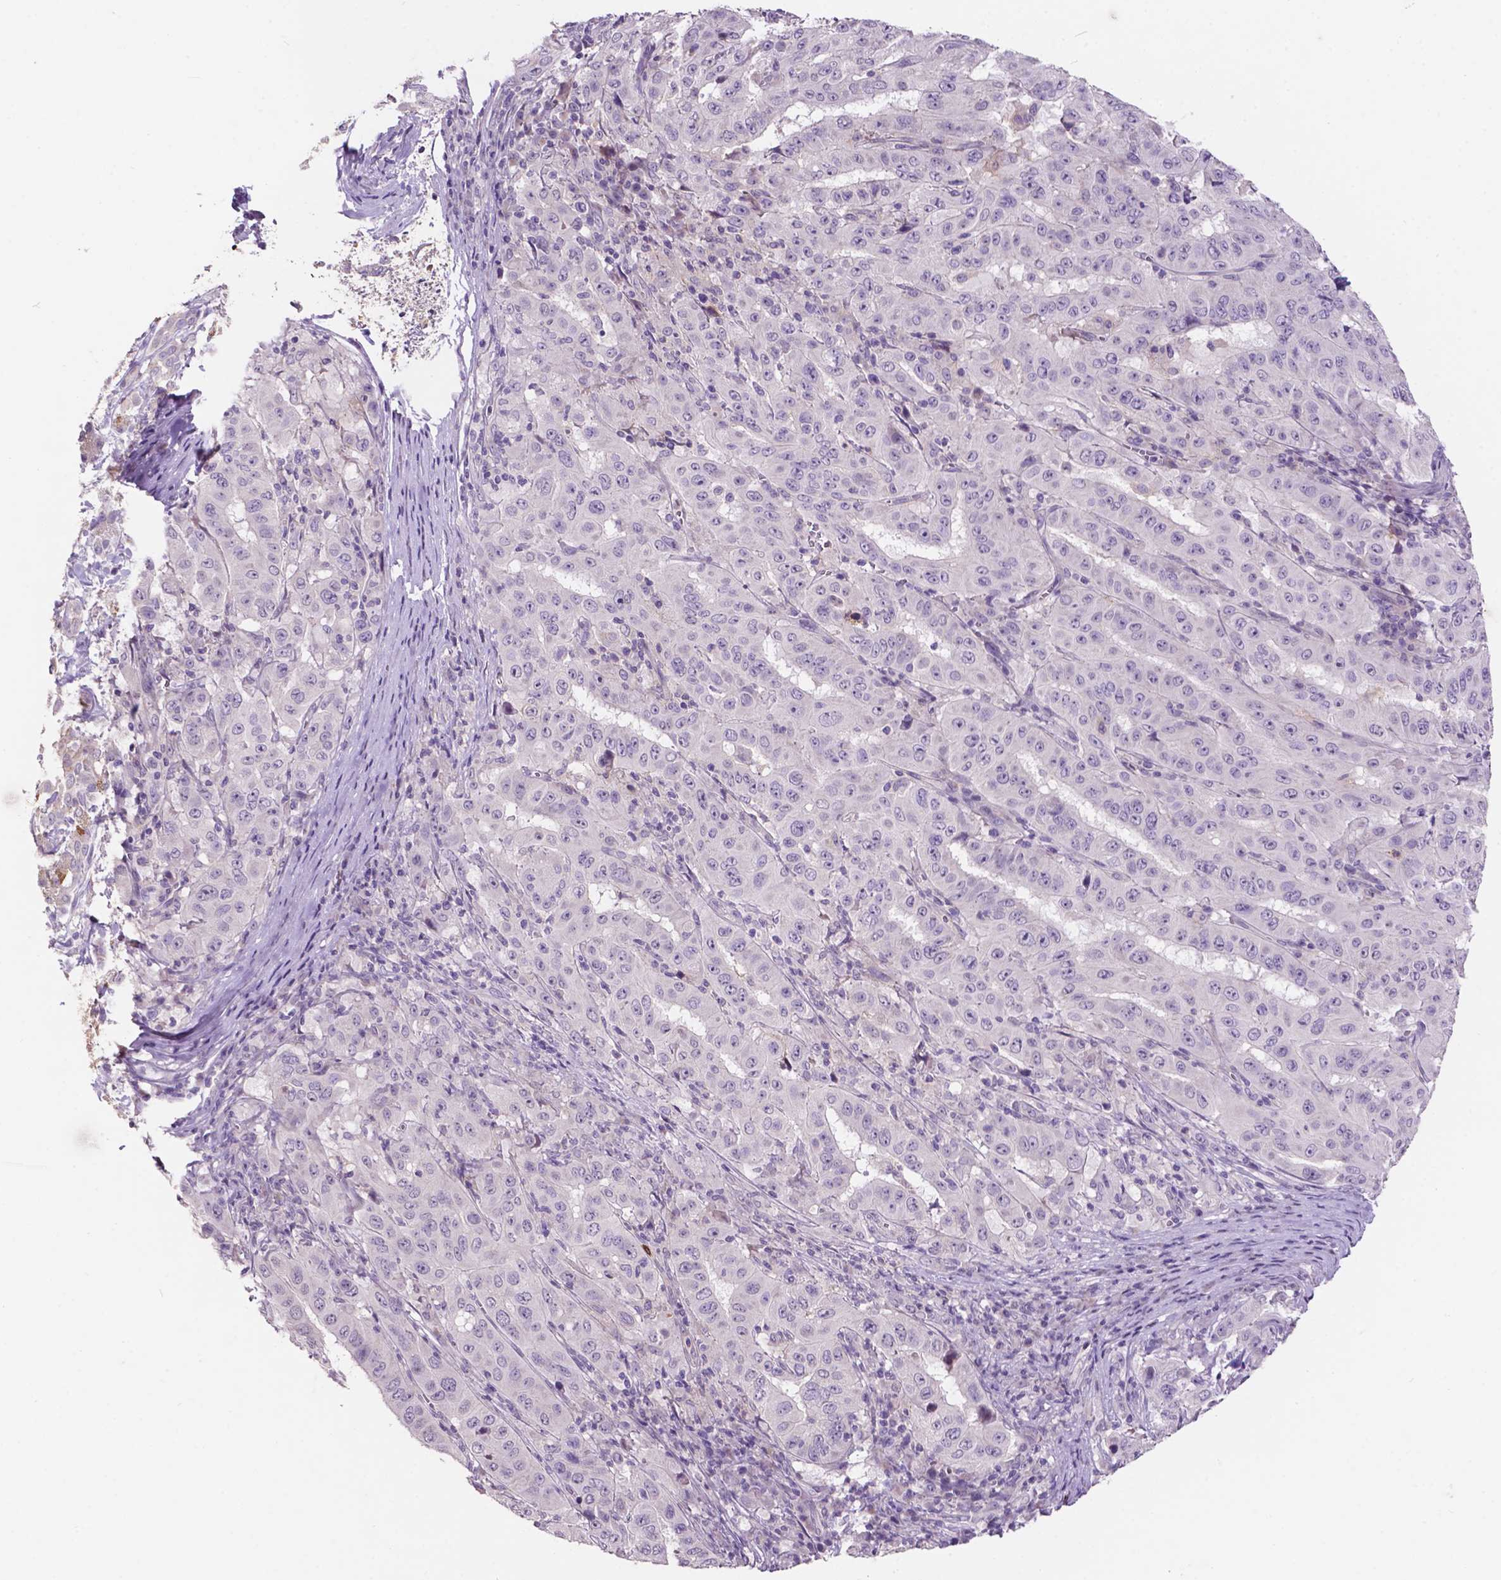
{"staining": {"intensity": "negative", "quantity": "none", "location": "none"}, "tissue": "pancreatic cancer", "cell_type": "Tumor cells", "image_type": "cancer", "snomed": [{"axis": "morphology", "description": "Adenocarcinoma, NOS"}, {"axis": "topography", "description": "Pancreas"}], "caption": "Immunohistochemistry micrograph of pancreatic adenocarcinoma stained for a protein (brown), which displays no positivity in tumor cells.", "gene": "PLSCR1", "patient": {"sex": "male", "age": 63}}